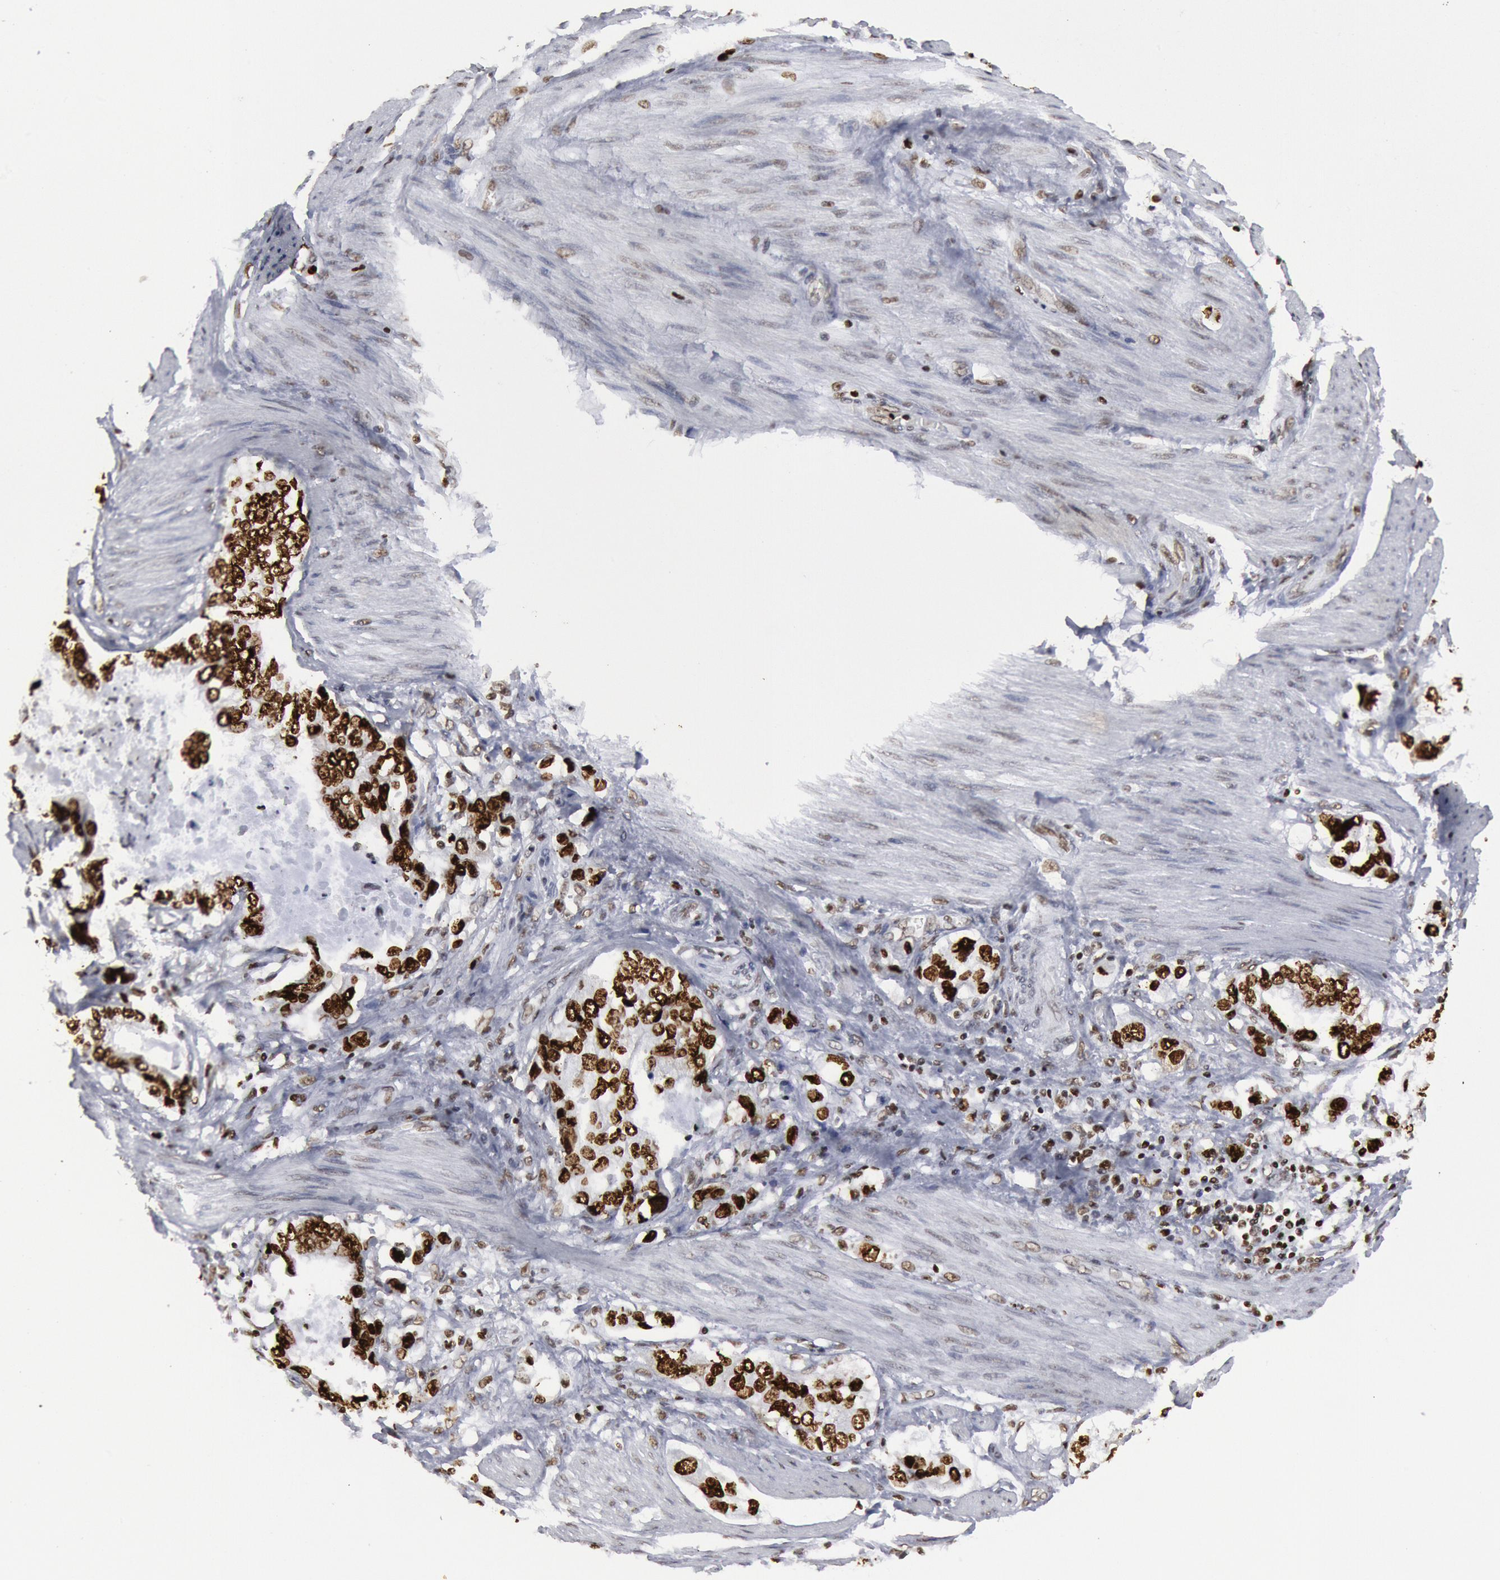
{"staining": {"intensity": "strong", "quantity": ">75%", "location": "nuclear"}, "tissue": "stomach cancer", "cell_type": "Tumor cells", "image_type": "cancer", "snomed": [{"axis": "morphology", "description": "Adenocarcinoma, NOS"}, {"axis": "topography", "description": "Pancreas"}, {"axis": "topography", "description": "Stomach, upper"}], "caption": "DAB (3,3'-diaminobenzidine) immunohistochemical staining of stomach cancer (adenocarcinoma) shows strong nuclear protein staining in approximately >75% of tumor cells. (DAB IHC, brown staining for protein, blue staining for nuclei).", "gene": "SUB1", "patient": {"sex": "male", "age": 77}}